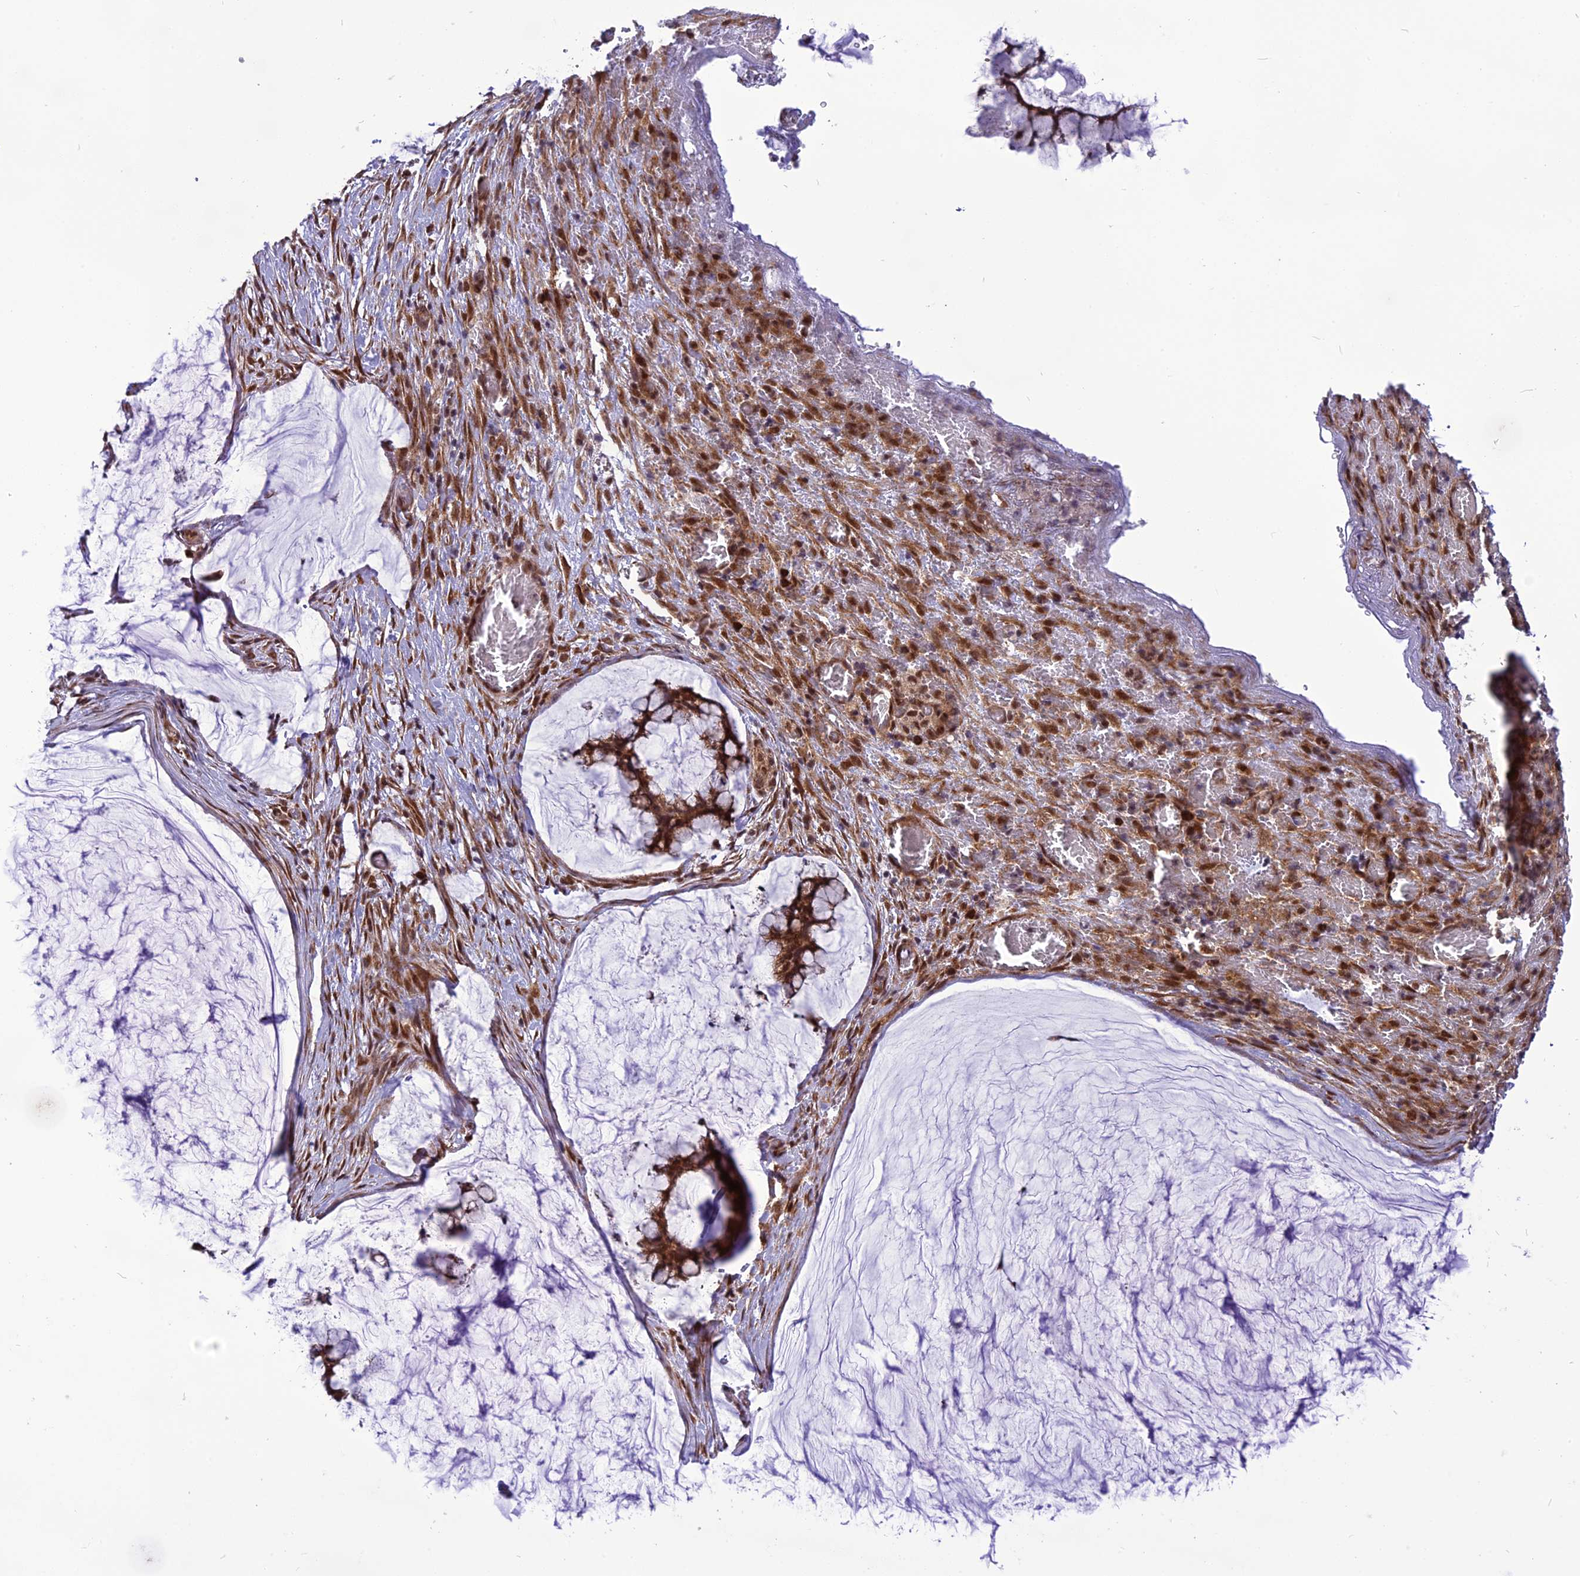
{"staining": {"intensity": "strong", "quantity": ">75%", "location": "cytoplasmic/membranous,nuclear"}, "tissue": "ovarian cancer", "cell_type": "Tumor cells", "image_type": "cancer", "snomed": [{"axis": "morphology", "description": "Cystadenocarcinoma, mucinous, NOS"}, {"axis": "topography", "description": "Ovary"}], "caption": "The micrograph displays a brown stain indicating the presence of a protein in the cytoplasmic/membranous and nuclear of tumor cells in ovarian cancer (mucinous cystadenocarcinoma). The protein is shown in brown color, while the nuclei are stained blue.", "gene": "RTRAF", "patient": {"sex": "female", "age": 42}}